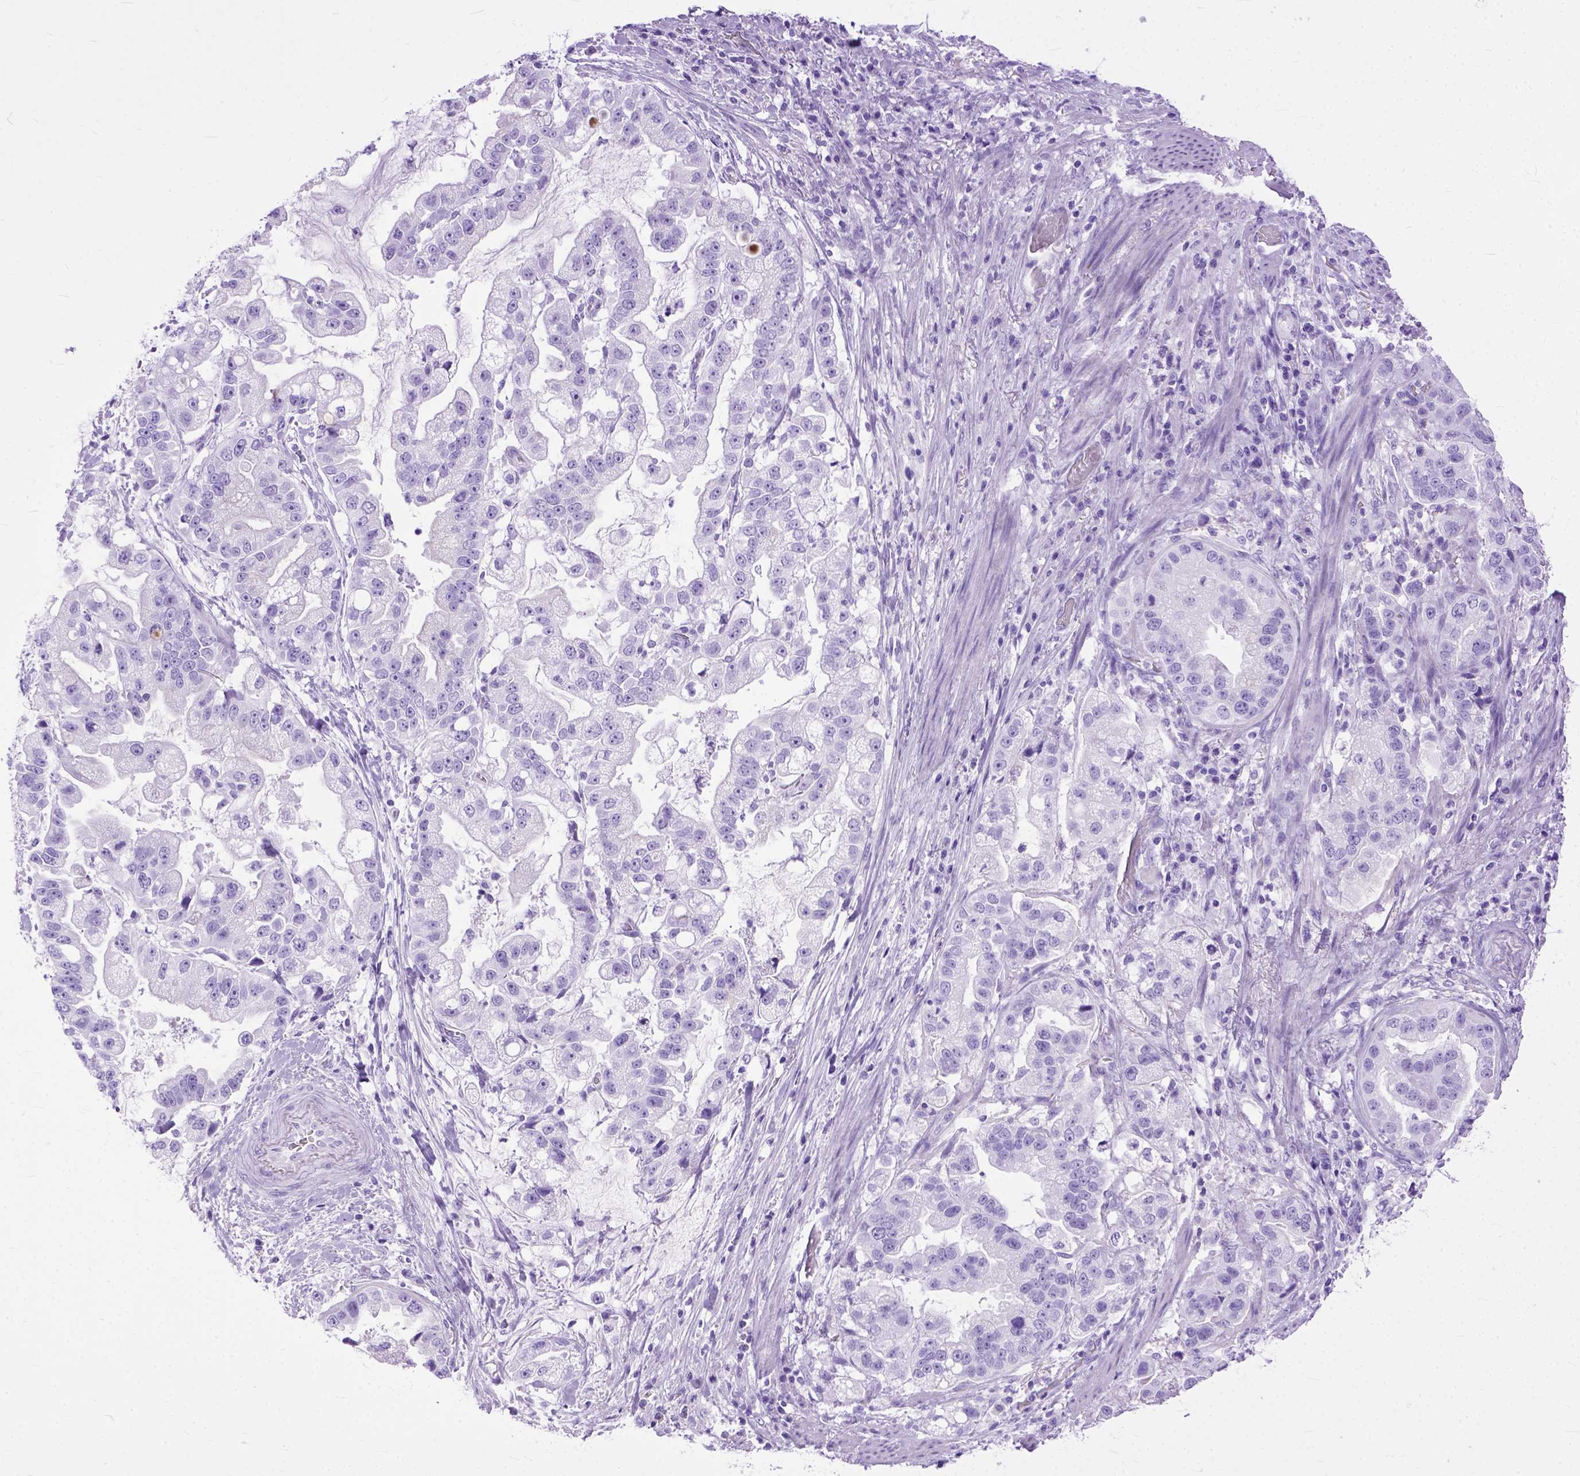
{"staining": {"intensity": "negative", "quantity": "none", "location": "none"}, "tissue": "stomach cancer", "cell_type": "Tumor cells", "image_type": "cancer", "snomed": [{"axis": "morphology", "description": "Adenocarcinoma, NOS"}, {"axis": "topography", "description": "Stomach"}], "caption": "DAB immunohistochemical staining of human stomach cancer shows no significant positivity in tumor cells.", "gene": "GNGT1", "patient": {"sex": "male", "age": 59}}